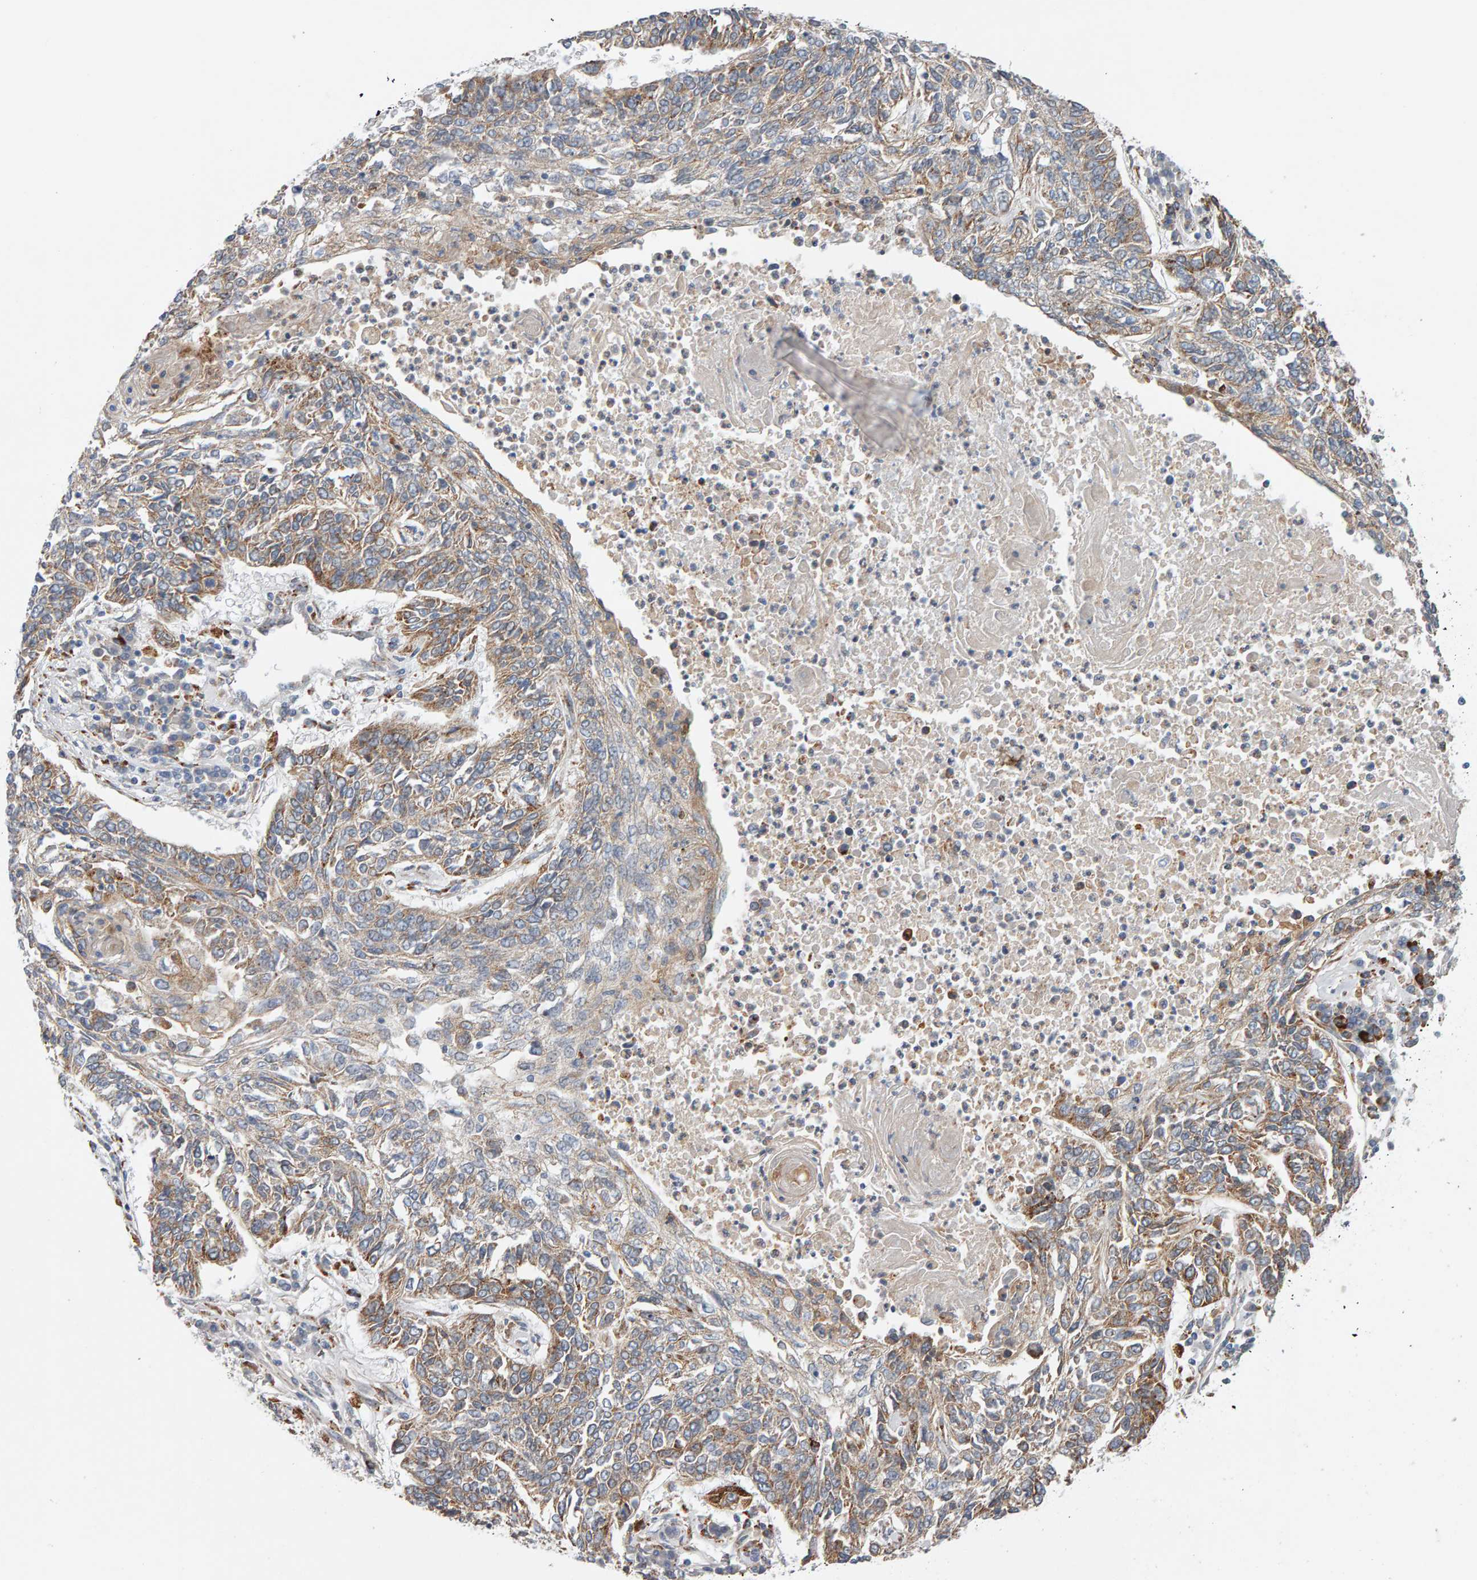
{"staining": {"intensity": "moderate", "quantity": ">75%", "location": "cytoplasmic/membranous"}, "tissue": "lung cancer", "cell_type": "Tumor cells", "image_type": "cancer", "snomed": [{"axis": "morphology", "description": "Normal tissue, NOS"}, {"axis": "morphology", "description": "Squamous cell carcinoma, NOS"}, {"axis": "topography", "description": "Cartilage tissue"}, {"axis": "topography", "description": "Bronchus"}, {"axis": "topography", "description": "Lung"}], "caption": "Squamous cell carcinoma (lung) was stained to show a protein in brown. There is medium levels of moderate cytoplasmic/membranous expression in approximately >75% of tumor cells.", "gene": "ENGASE", "patient": {"sex": "female", "age": 49}}